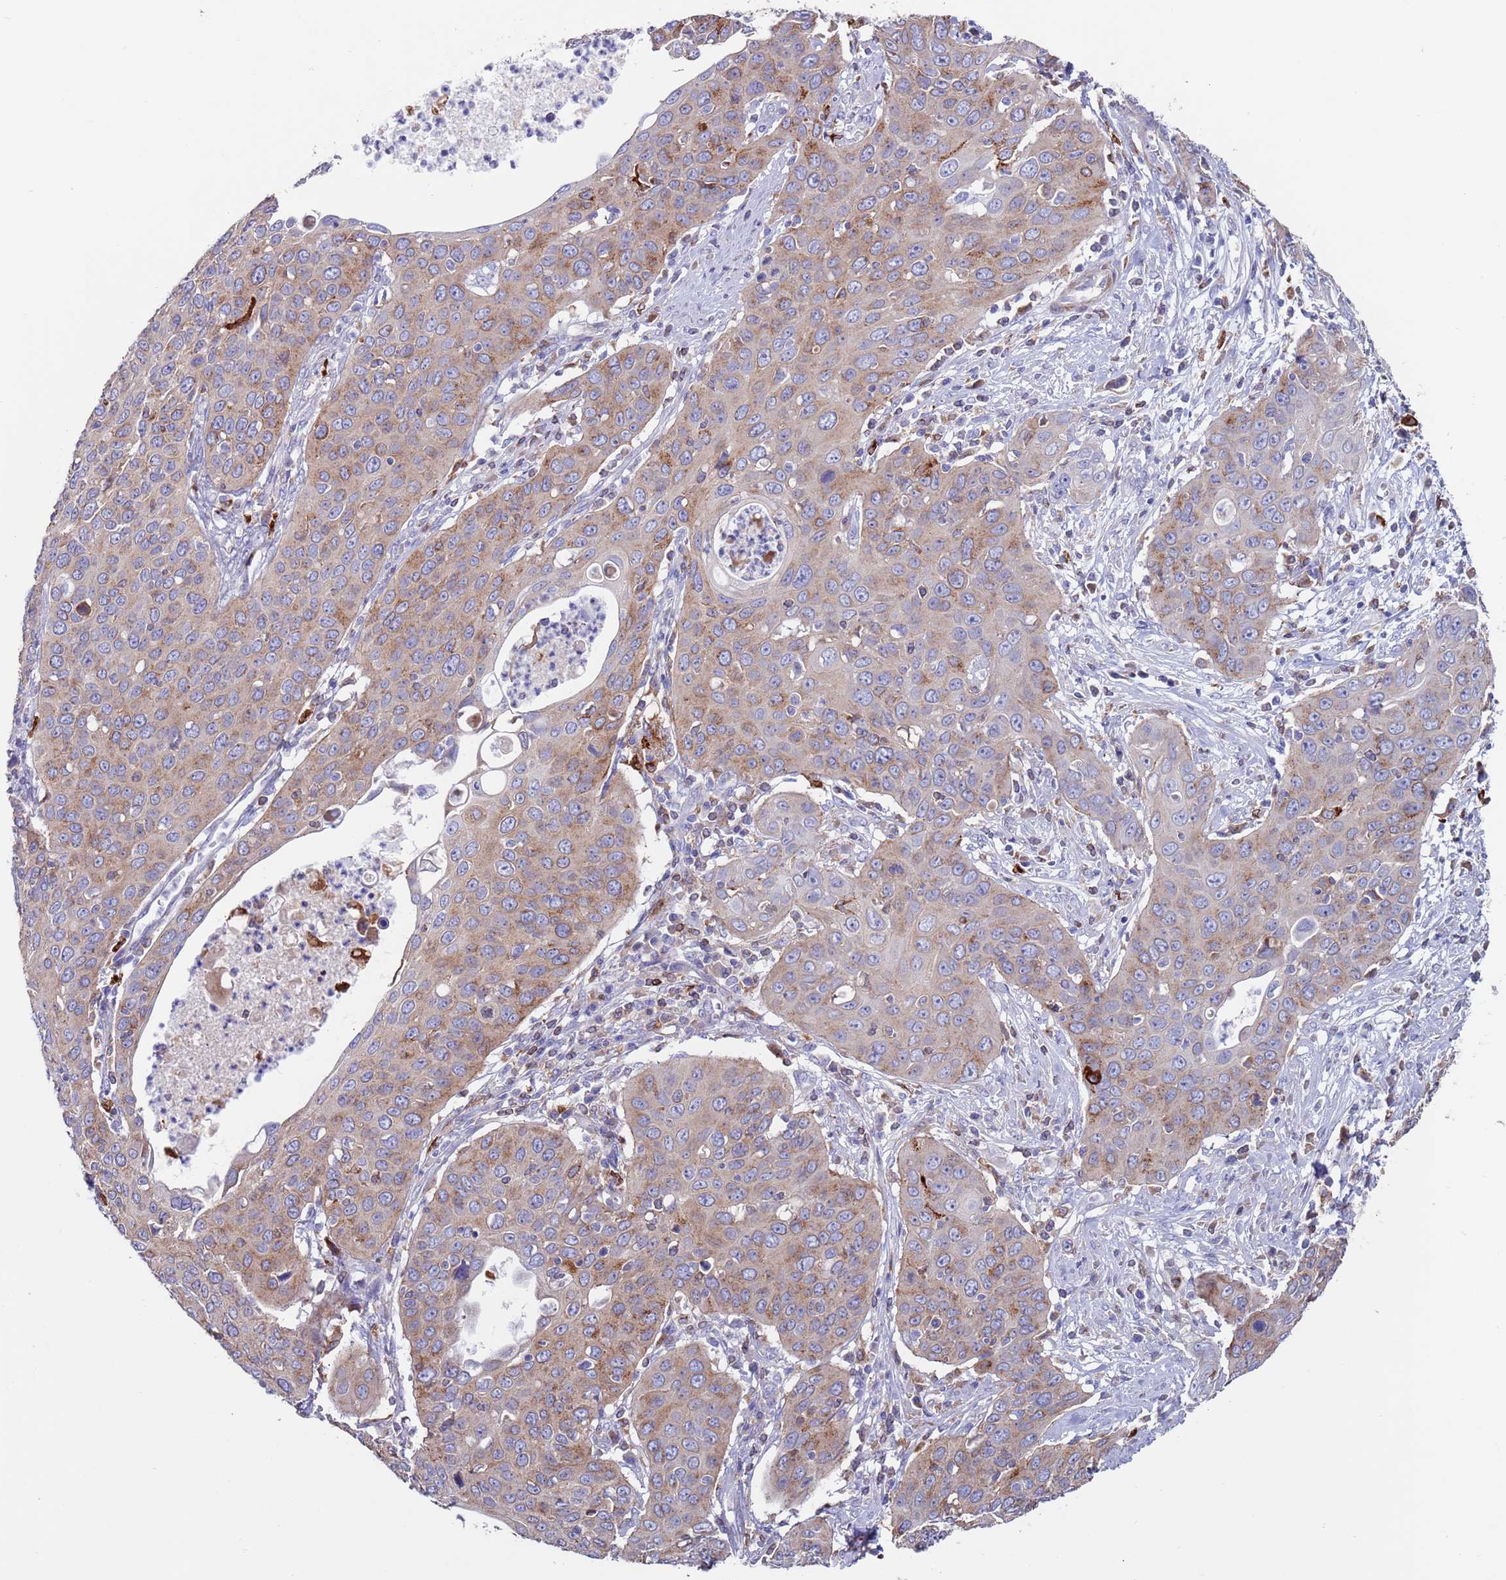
{"staining": {"intensity": "weak", "quantity": "25%-75%", "location": "cytoplasmic/membranous"}, "tissue": "cervical cancer", "cell_type": "Tumor cells", "image_type": "cancer", "snomed": [{"axis": "morphology", "description": "Squamous cell carcinoma, NOS"}, {"axis": "topography", "description": "Cervix"}], "caption": "Immunohistochemical staining of human cervical squamous cell carcinoma demonstrates low levels of weak cytoplasmic/membranous protein staining in about 25%-75% of tumor cells.", "gene": "GREB1L", "patient": {"sex": "female", "age": 36}}